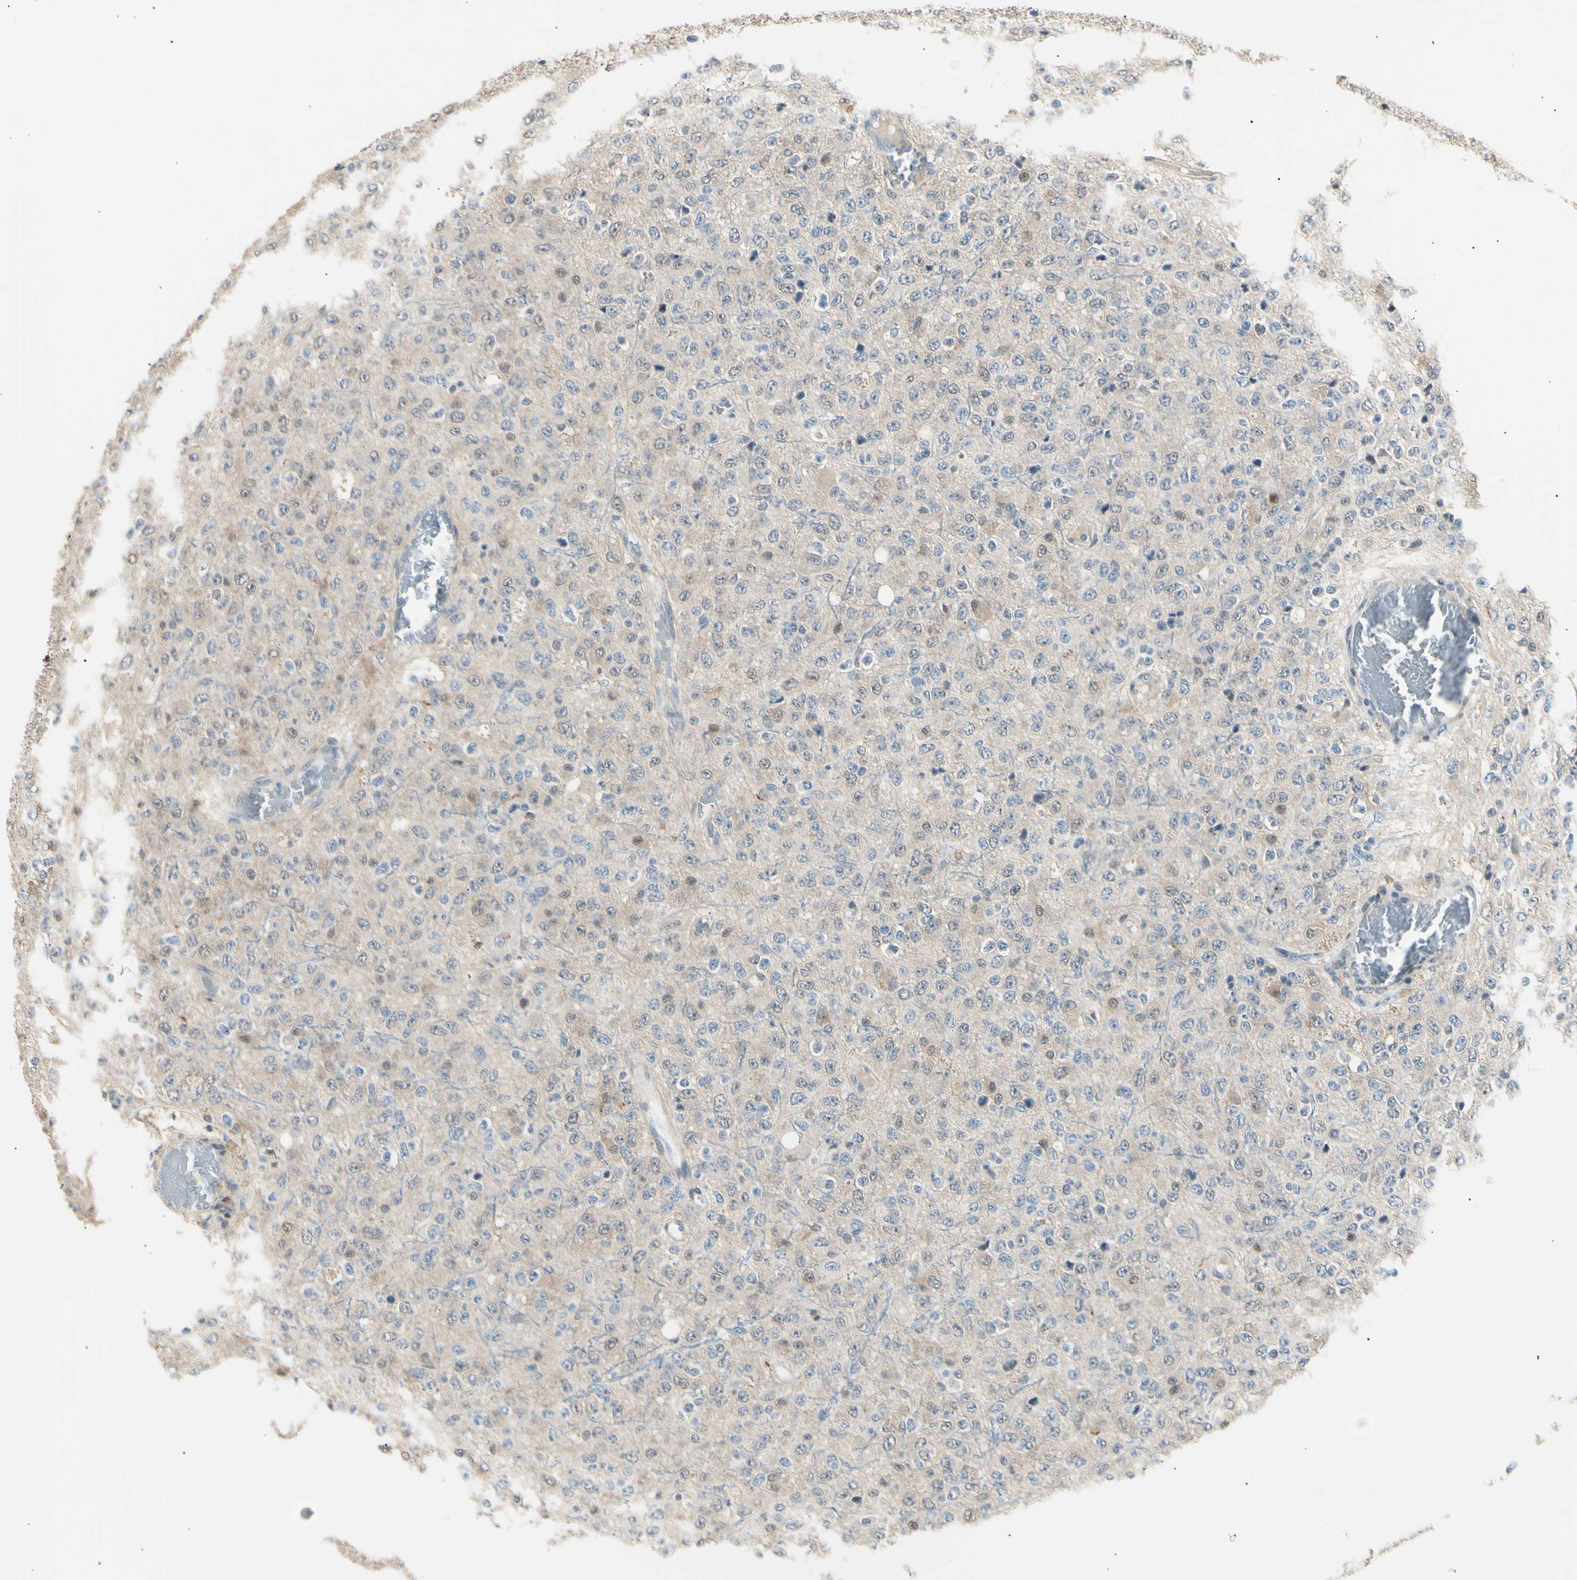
{"staining": {"intensity": "weak", "quantity": "<25%", "location": "cytoplasmic/membranous,nuclear"}, "tissue": "glioma", "cell_type": "Tumor cells", "image_type": "cancer", "snomed": [{"axis": "morphology", "description": "Glioma, malignant, High grade"}, {"axis": "topography", "description": "pancreas cauda"}], "caption": "This is an immunohistochemistry image of human high-grade glioma (malignant). There is no staining in tumor cells.", "gene": "LHPP", "patient": {"sex": "male", "age": 60}}